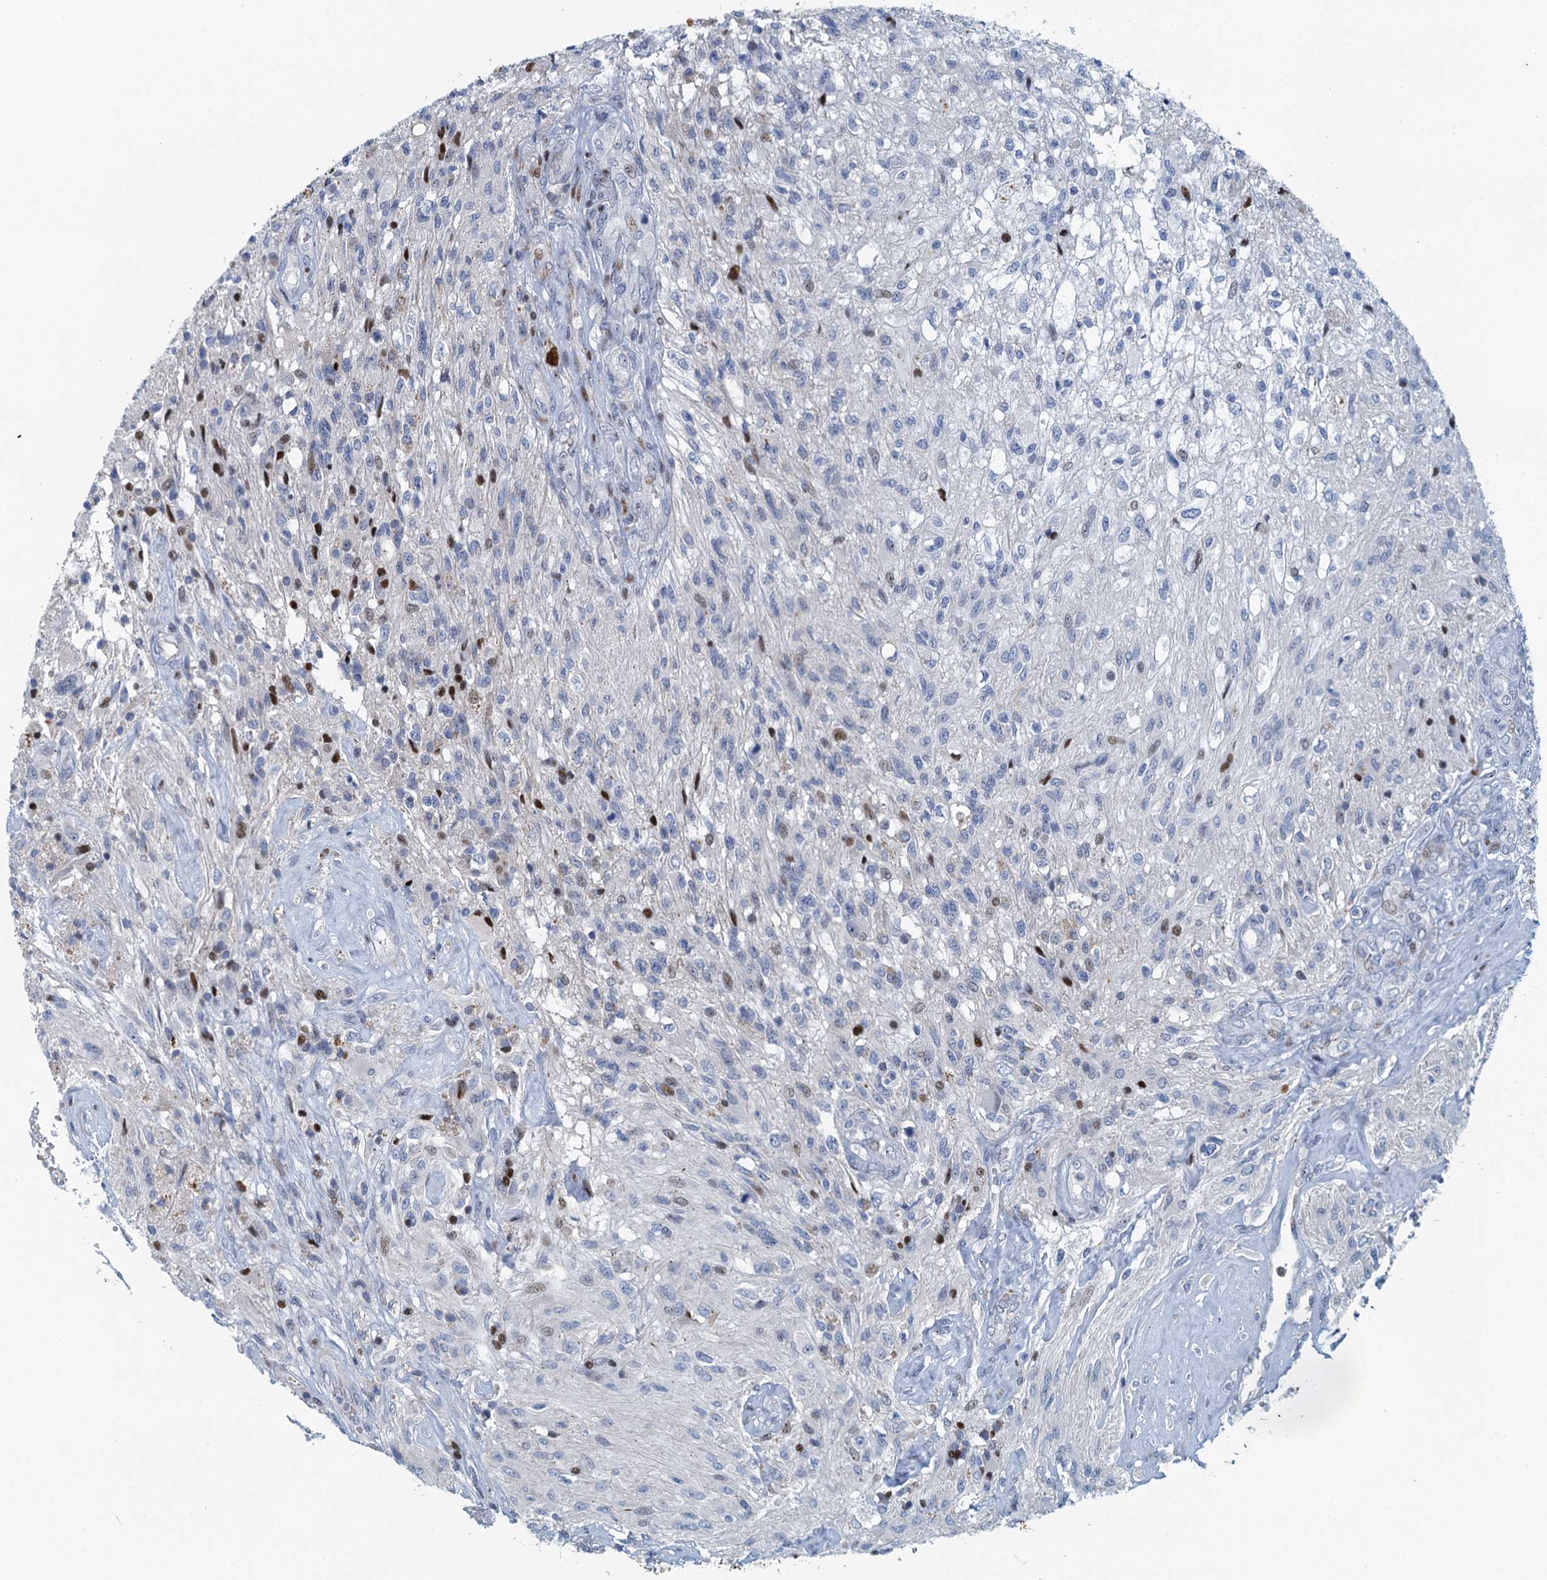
{"staining": {"intensity": "negative", "quantity": "none", "location": "none"}, "tissue": "glioma", "cell_type": "Tumor cells", "image_type": "cancer", "snomed": [{"axis": "morphology", "description": "Glioma, malignant, High grade"}, {"axis": "topography", "description": "Brain"}], "caption": "Human glioma stained for a protein using immunohistochemistry reveals no staining in tumor cells.", "gene": "ANKRD13D", "patient": {"sex": "male", "age": 56}}